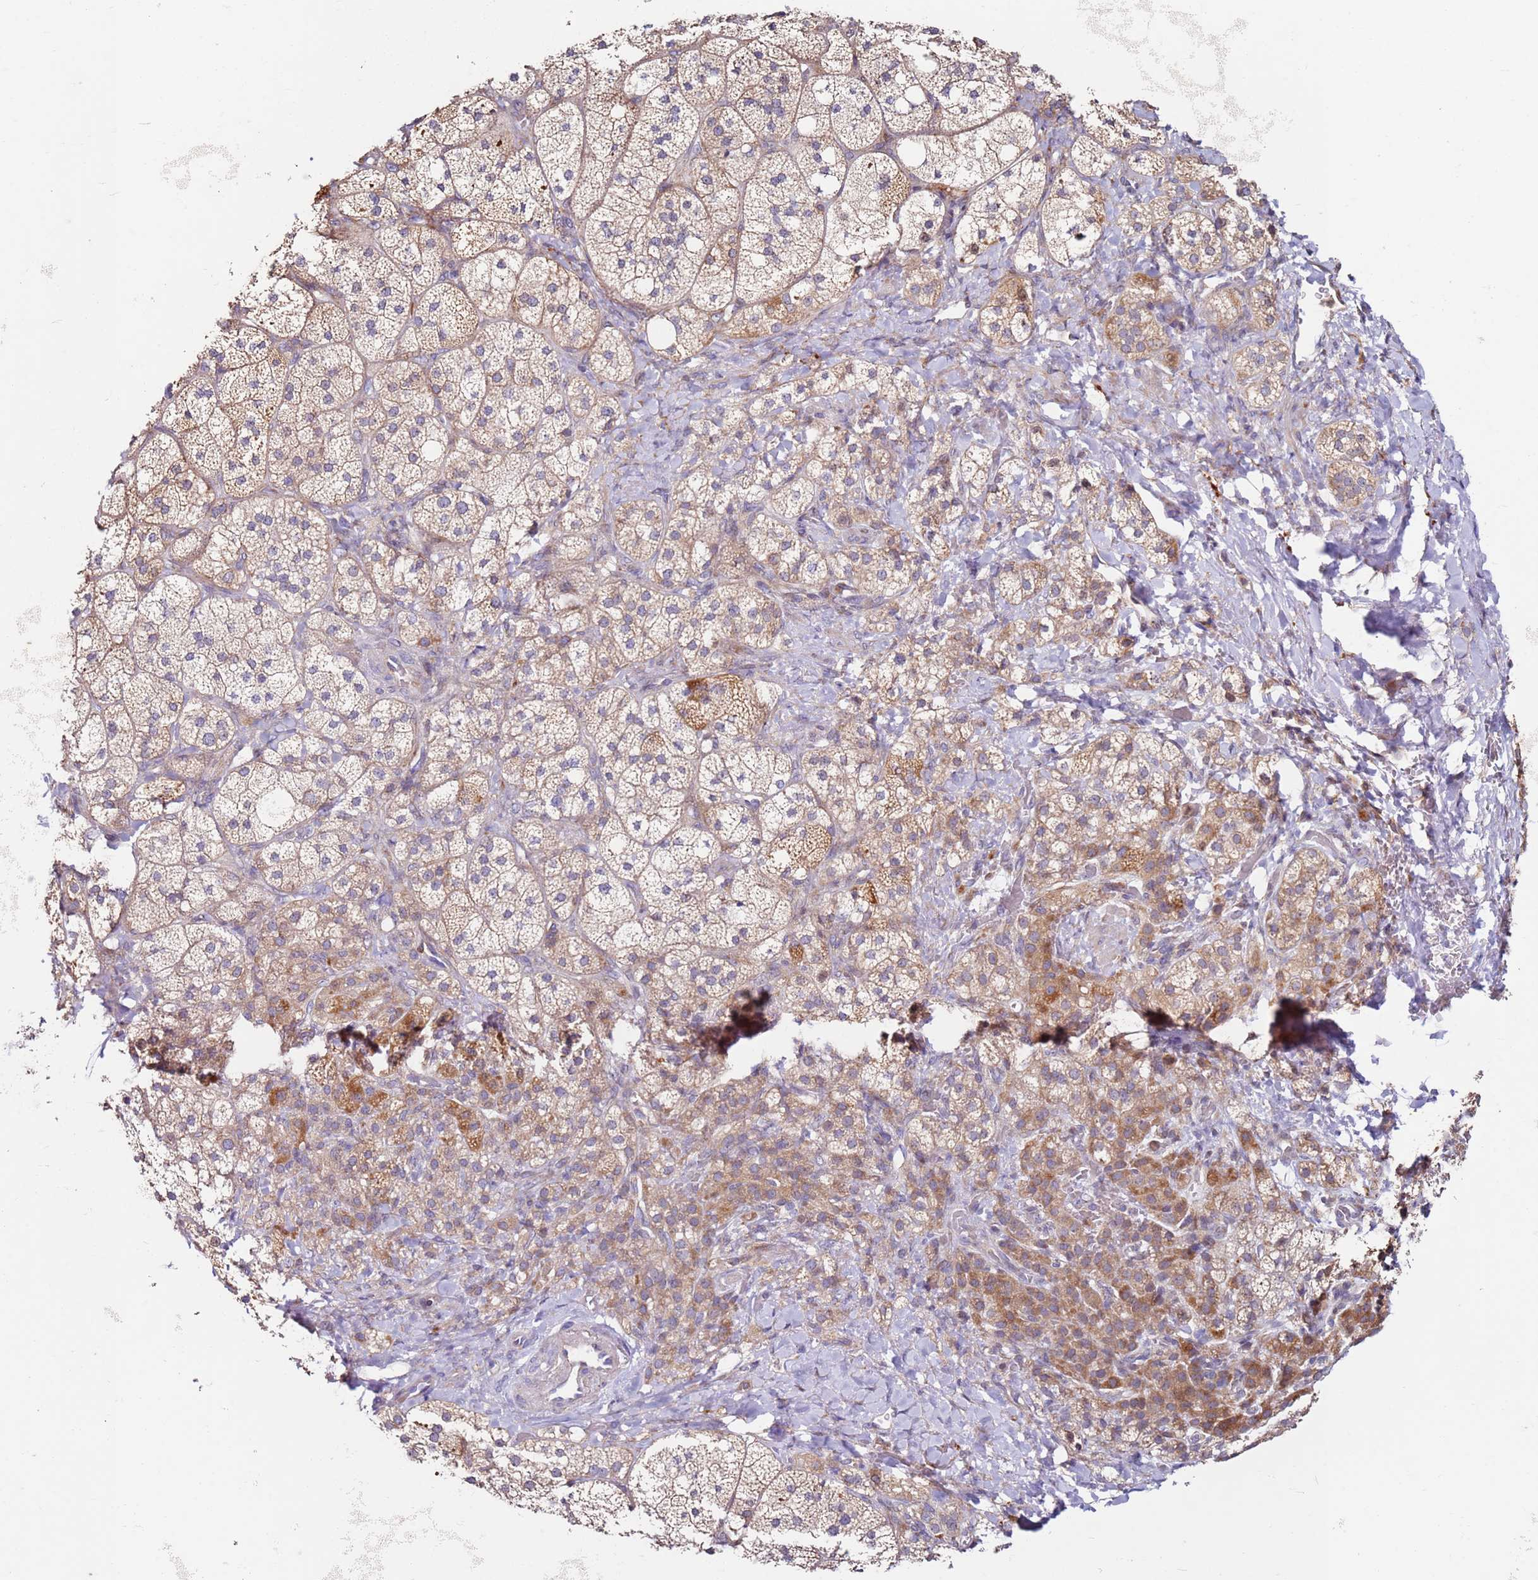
{"staining": {"intensity": "moderate", "quantity": "25%-75%", "location": "cytoplasmic/membranous"}, "tissue": "adrenal gland", "cell_type": "Glandular cells", "image_type": "normal", "snomed": [{"axis": "morphology", "description": "Normal tissue, NOS"}, {"axis": "topography", "description": "Adrenal gland"}], "caption": "Immunohistochemical staining of benign human adrenal gland shows 25%-75% levels of moderate cytoplasmic/membranous protein expression in about 25%-75% of glandular cells.", "gene": "CNOT9", "patient": {"sex": "male", "age": 61}}